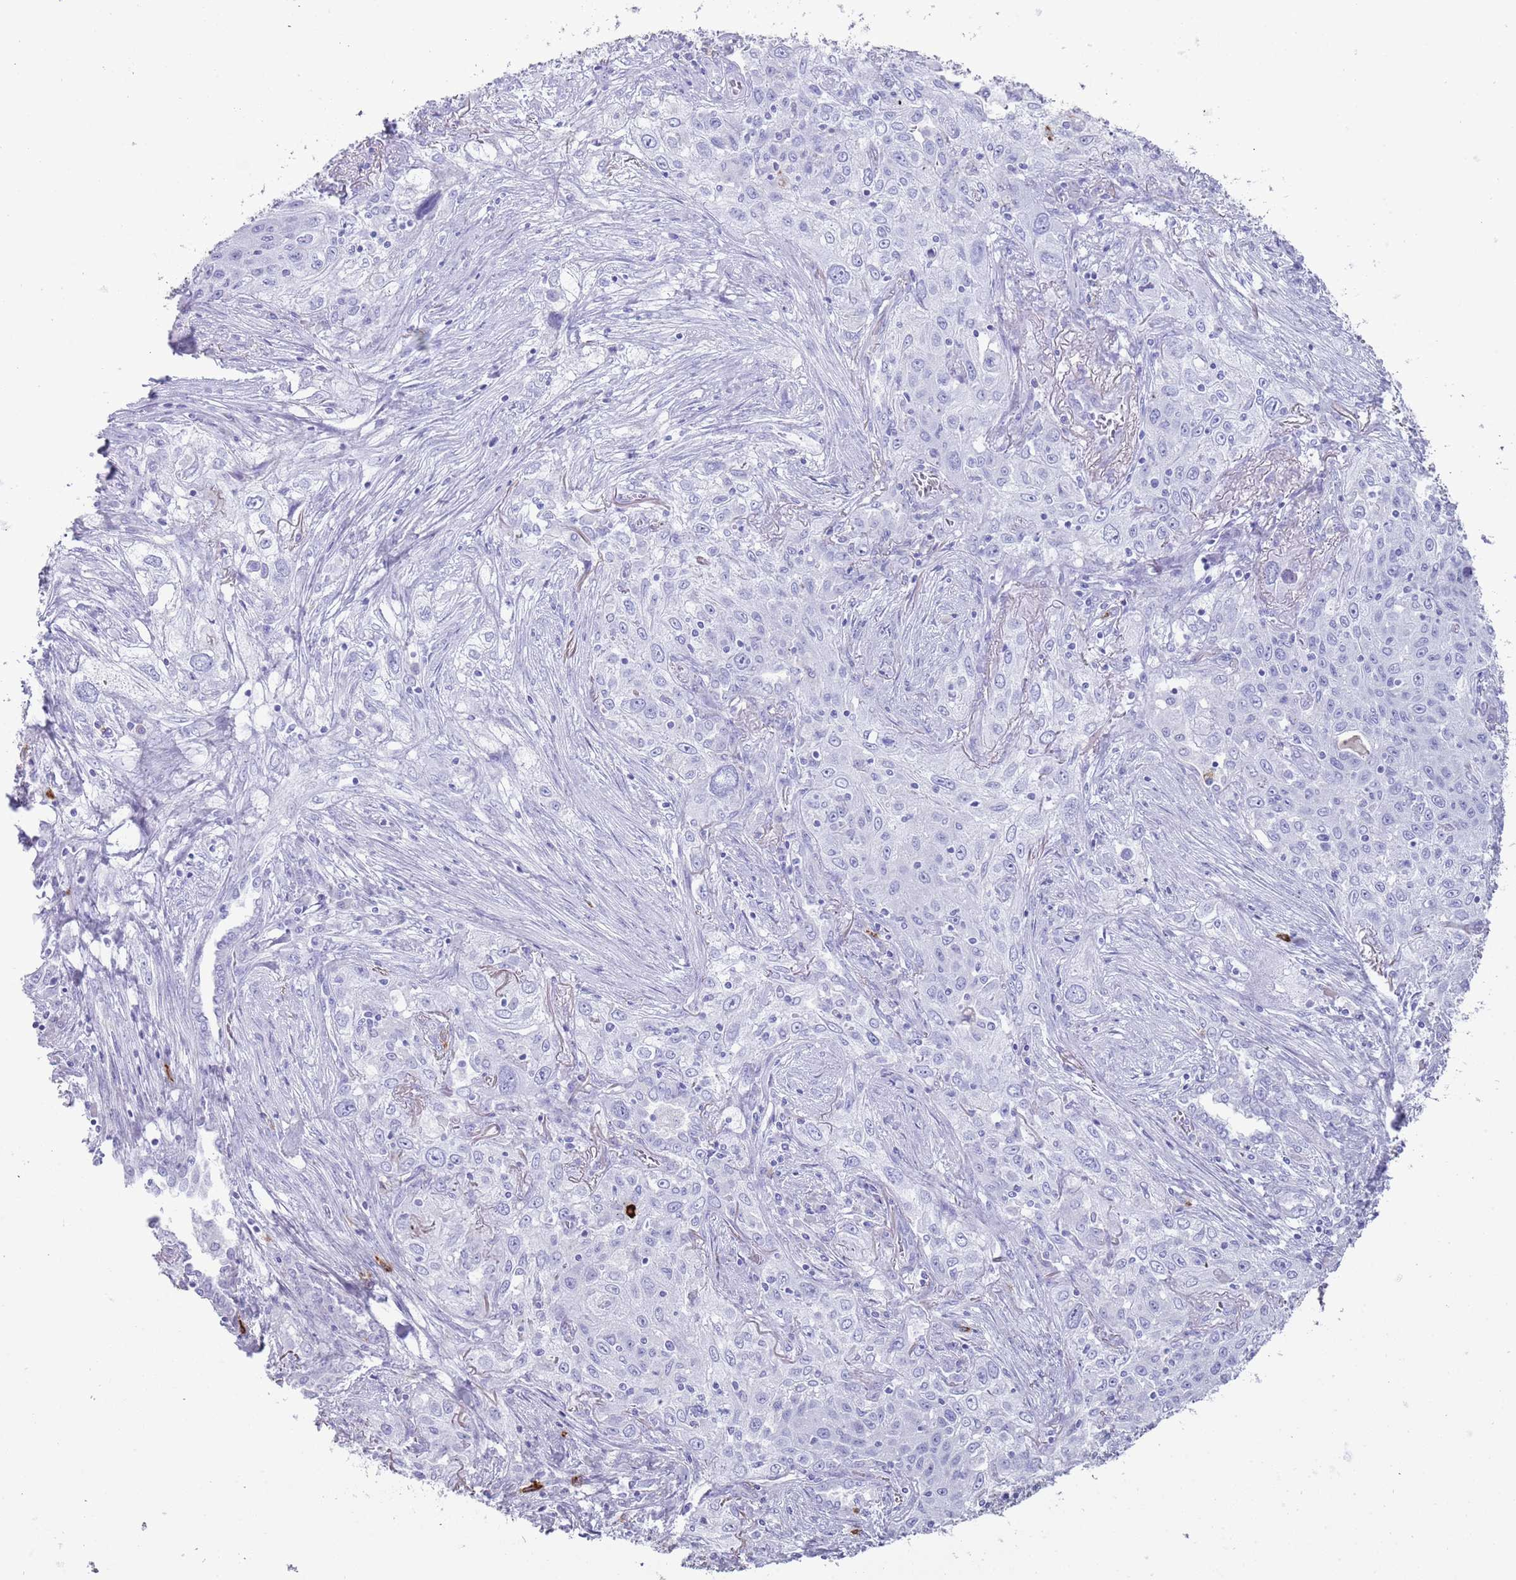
{"staining": {"intensity": "negative", "quantity": "none", "location": "none"}, "tissue": "lung cancer", "cell_type": "Tumor cells", "image_type": "cancer", "snomed": [{"axis": "morphology", "description": "Squamous cell carcinoma, NOS"}, {"axis": "topography", "description": "Lung"}], "caption": "Lung squamous cell carcinoma stained for a protein using IHC displays no expression tumor cells.", "gene": "MYADML2", "patient": {"sex": "female", "age": 69}}